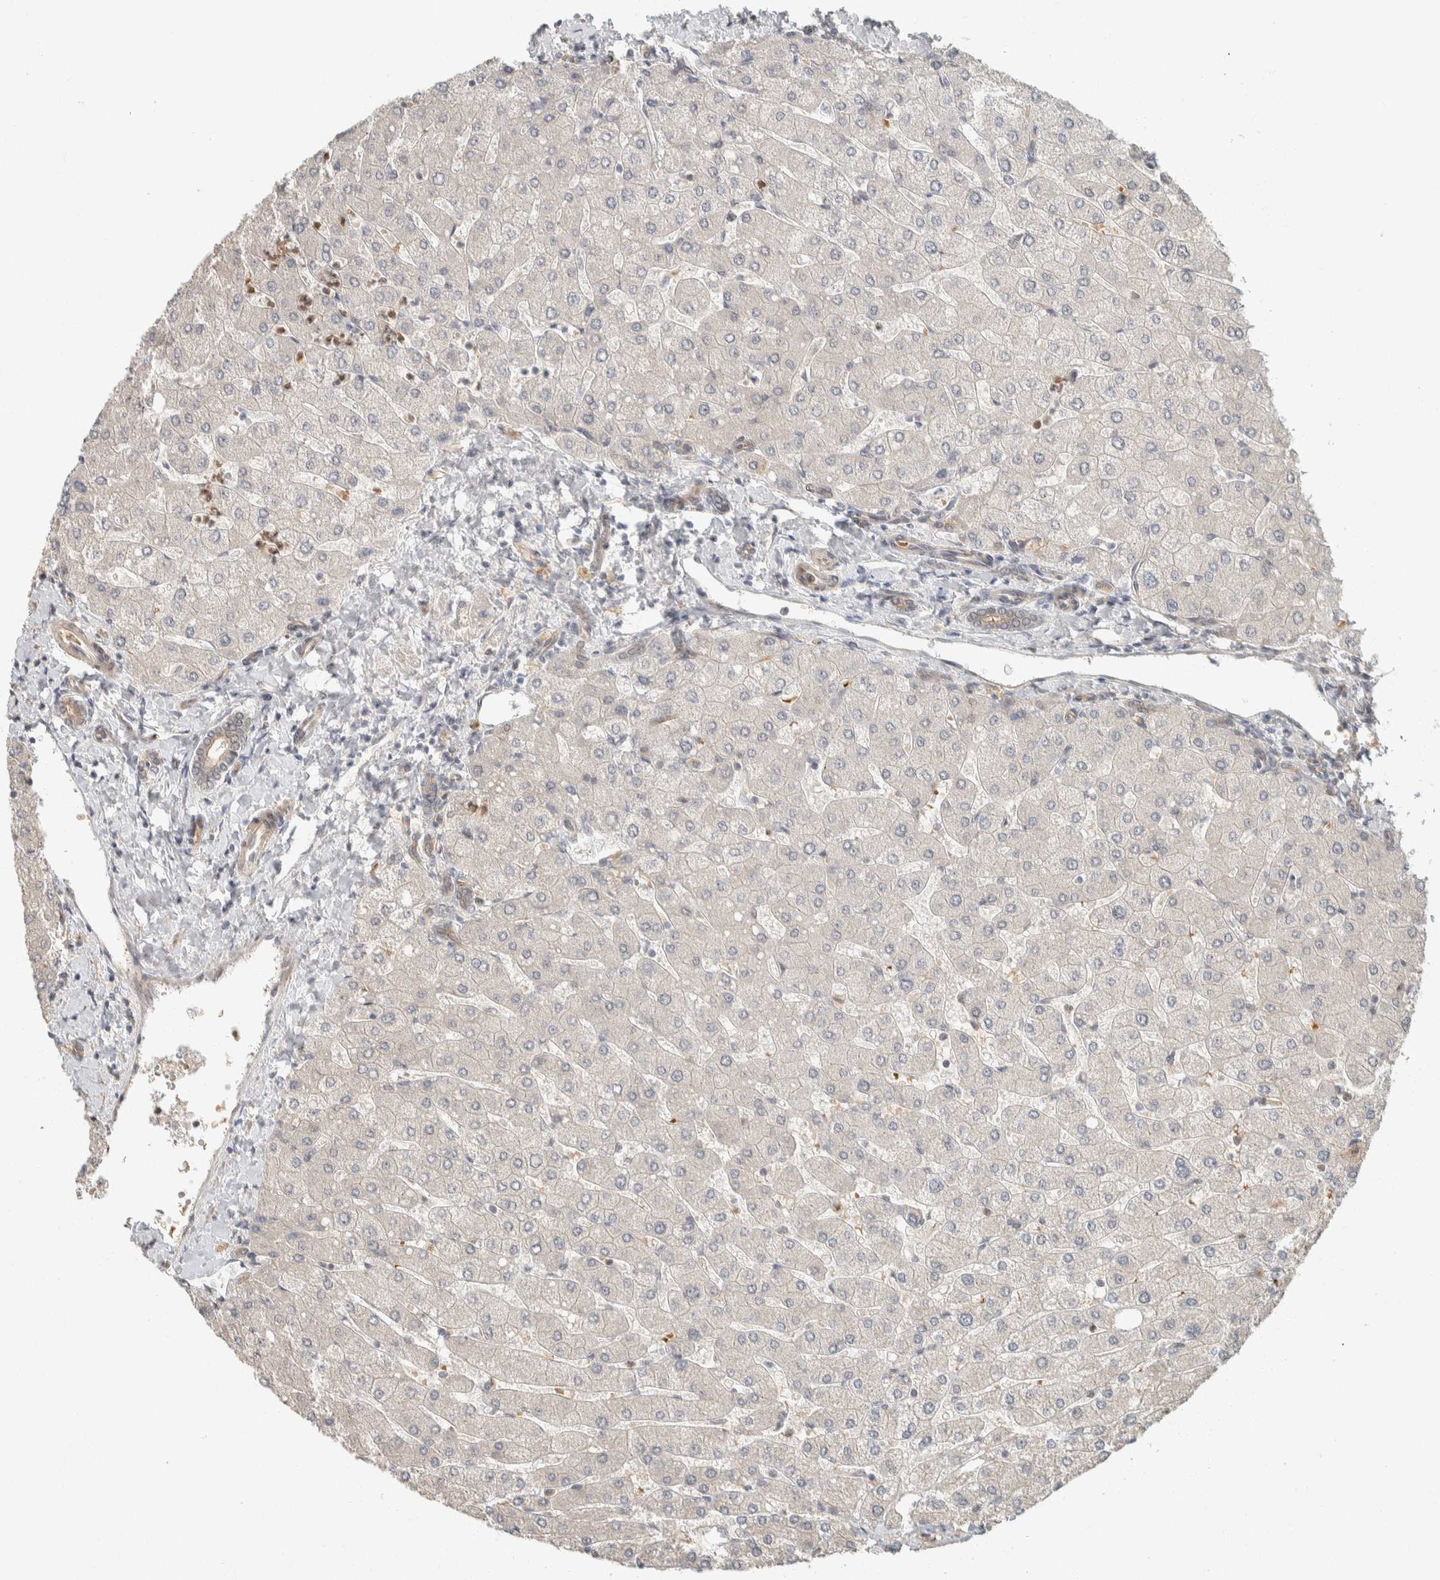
{"staining": {"intensity": "weak", "quantity": "<25%", "location": "cytoplasmic/membranous"}, "tissue": "liver", "cell_type": "Cholangiocytes", "image_type": "normal", "snomed": [{"axis": "morphology", "description": "Normal tissue, NOS"}, {"axis": "topography", "description": "Liver"}], "caption": "This micrograph is of unremarkable liver stained with immunohistochemistry to label a protein in brown with the nuclei are counter-stained blue. There is no expression in cholangiocytes.", "gene": "ZBTB2", "patient": {"sex": "male", "age": 55}}